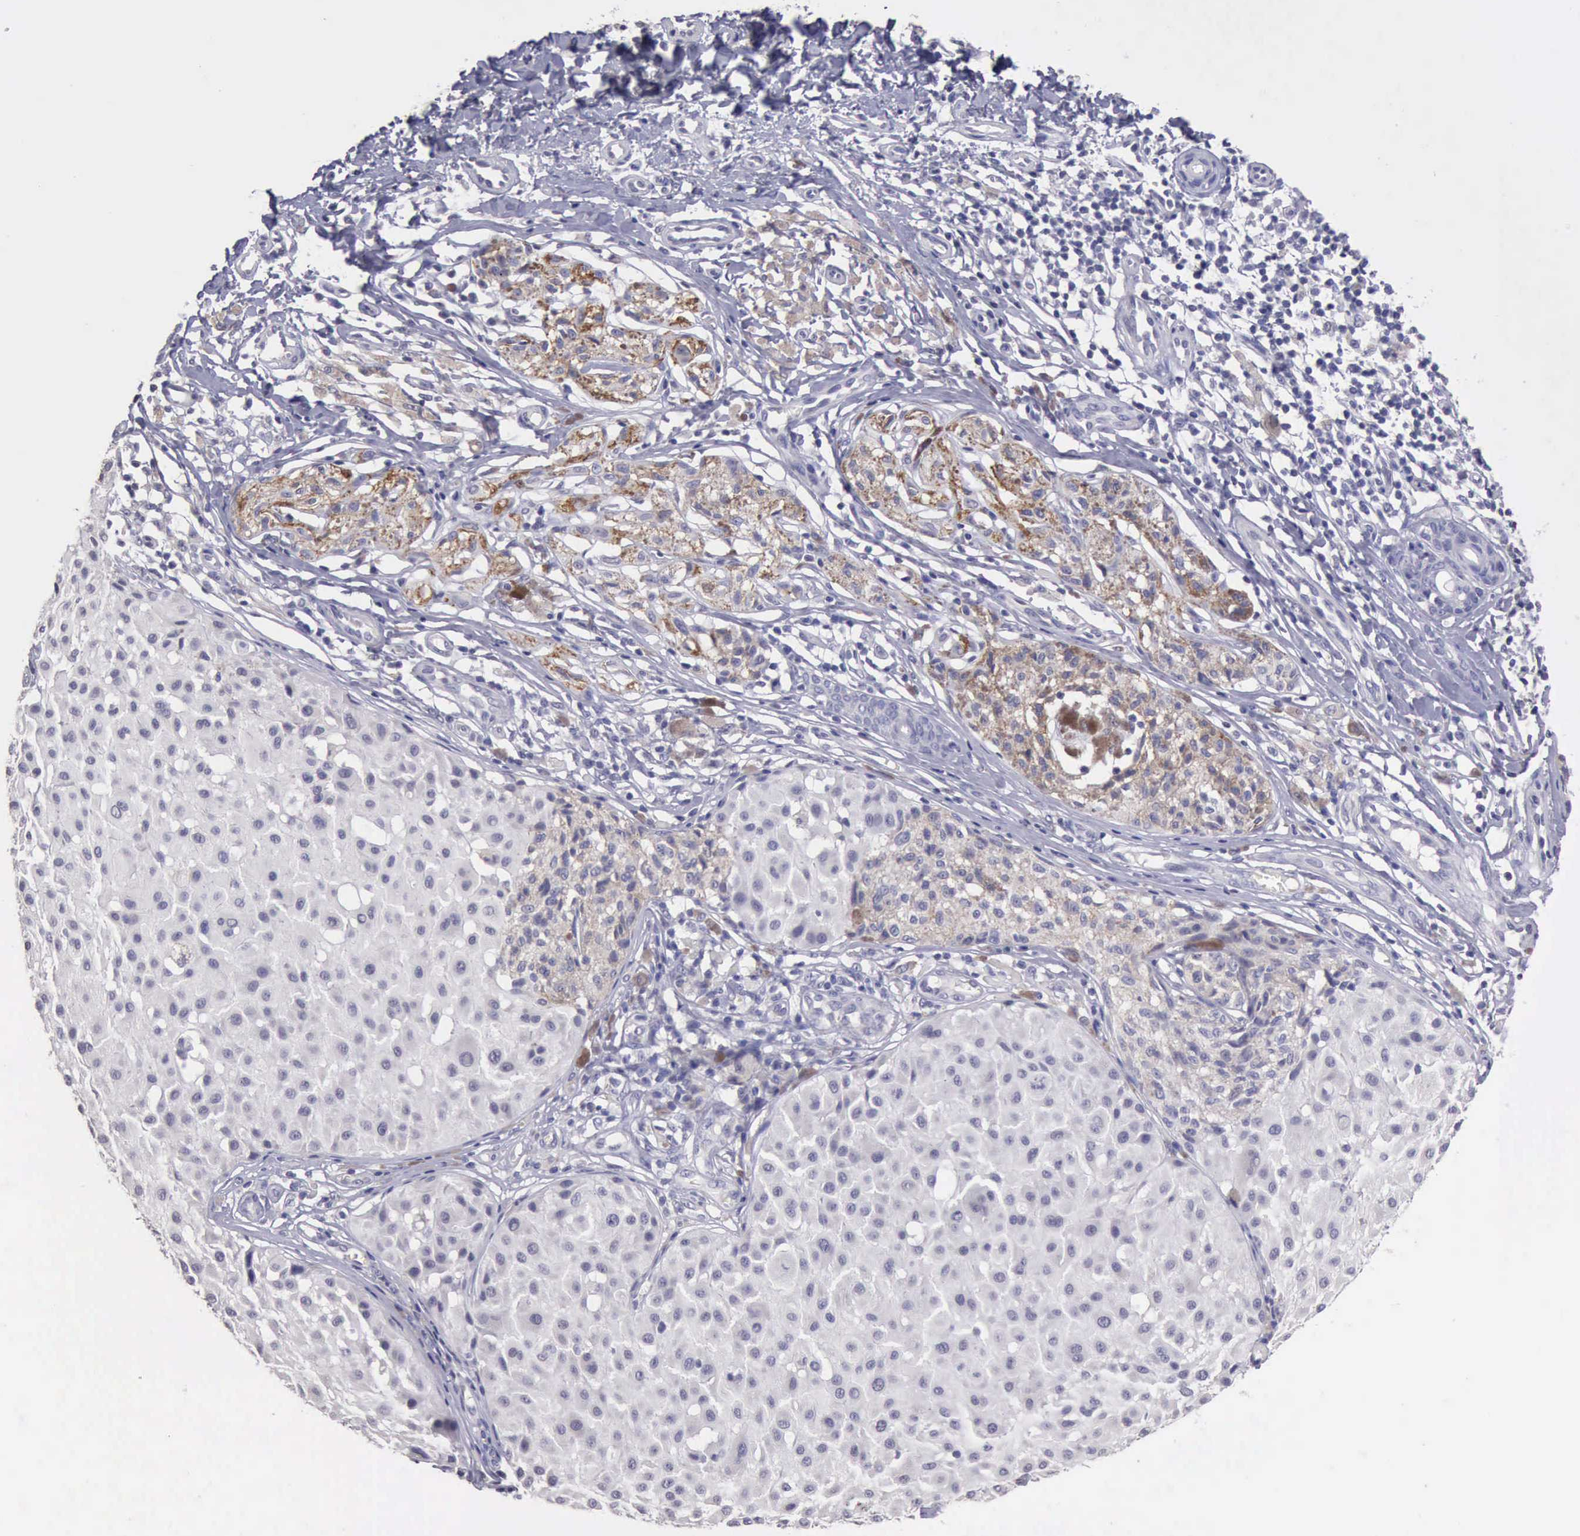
{"staining": {"intensity": "negative", "quantity": "none", "location": "none"}, "tissue": "melanoma", "cell_type": "Tumor cells", "image_type": "cancer", "snomed": [{"axis": "morphology", "description": "Malignant melanoma, NOS"}, {"axis": "topography", "description": "Skin"}], "caption": "Immunohistochemical staining of malignant melanoma shows no significant expression in tumor cells.", "gene": "KCND1", "patient": {"sex": "male", "age": 36}}